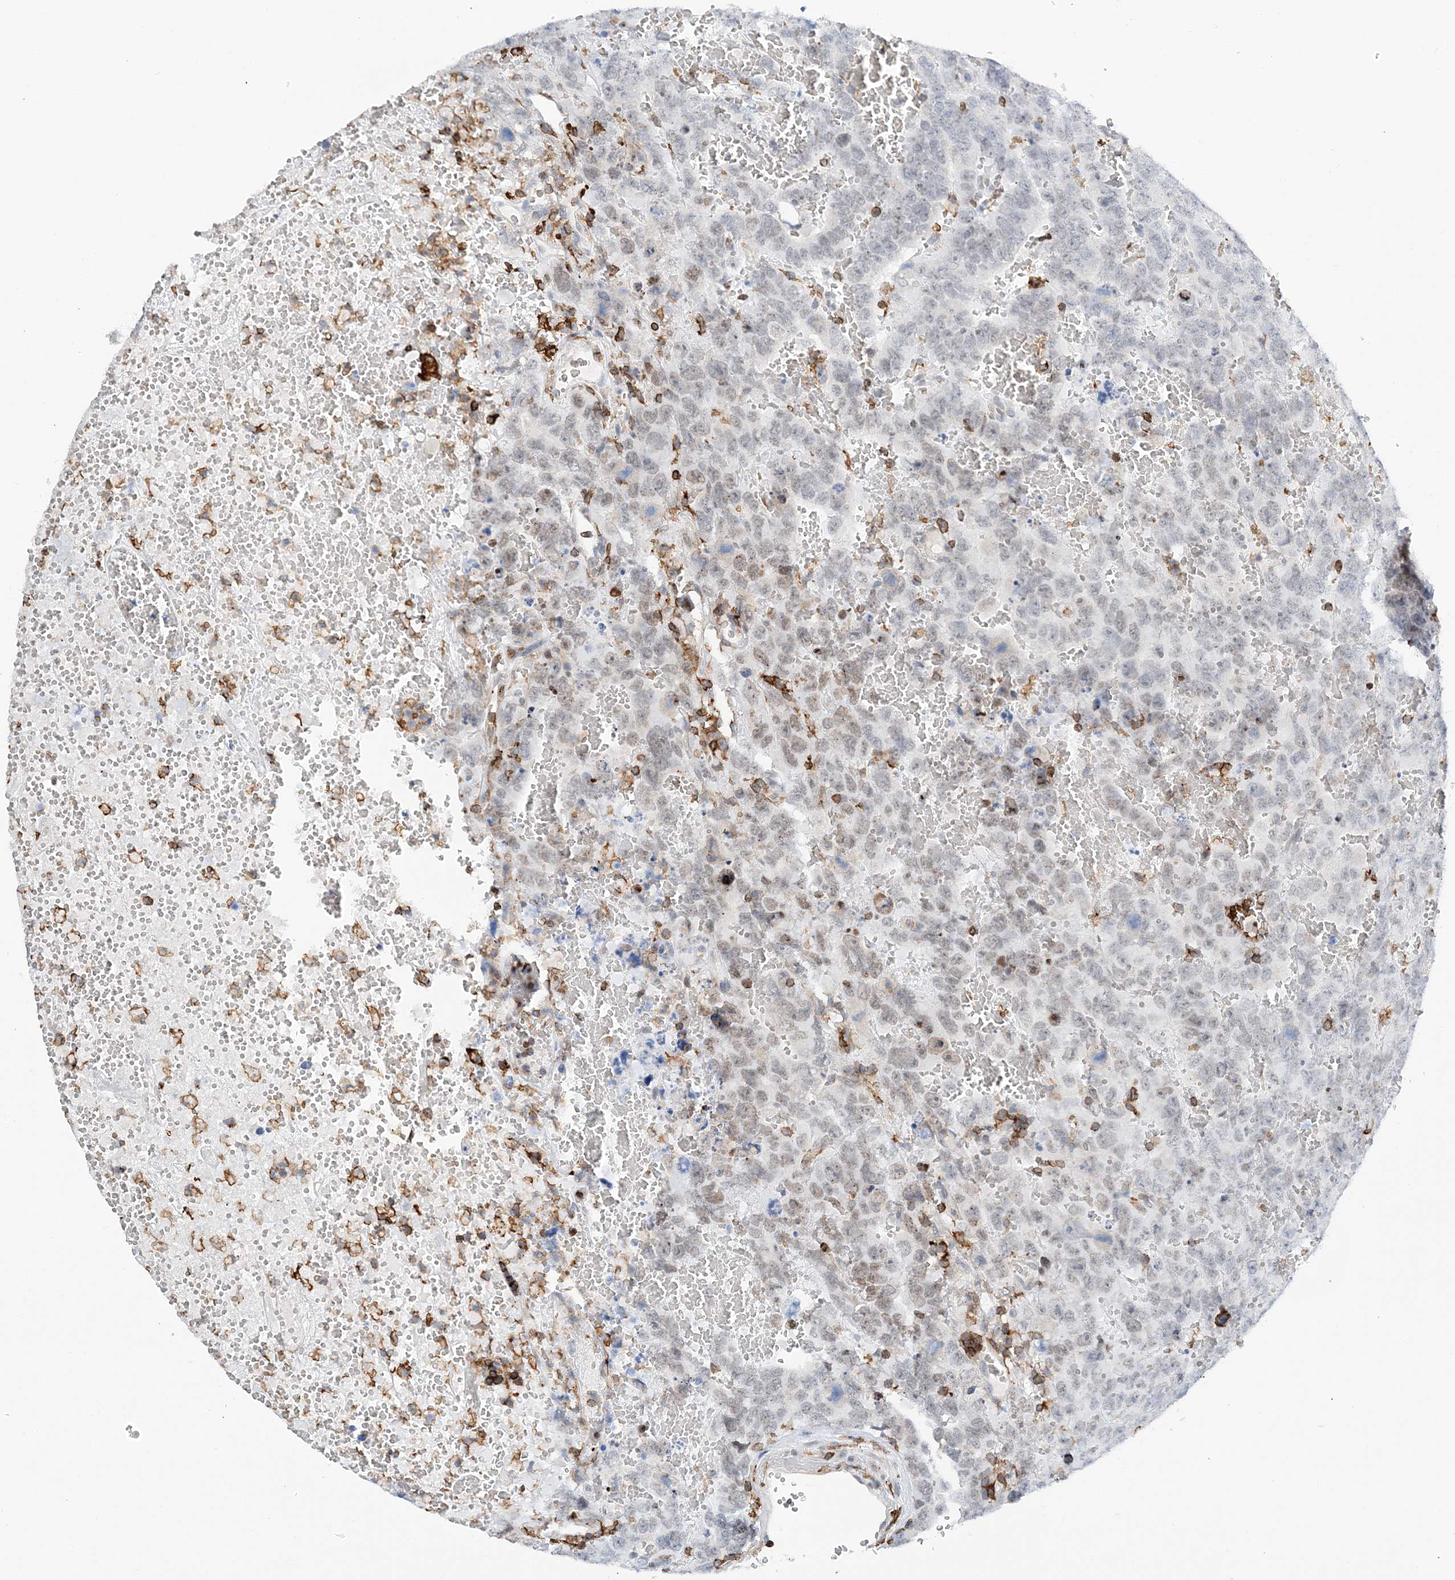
{"staining": {"intensity": "moderate", "quantity": "25%-75%", "location": "nuclear"}, "tissue": "testis cancer", "cell_type": "Tumor cells", "image_type": "cancer", "snomed": [{"axis": "morphology", "description": "Carcinoma, Embryonal, NOS"}, {"axis": "topography", "description": "Testis"}], "caption": "Immunohistochemistry micrograph of testis cancer (embryonal carcinoma) stained for a protein (brown), which demonstrates medium levels of moderate nuclear expression in about 25%-75% of tumor cells.", "gene": "PRMT9", "patient": {"sex": "male", "age": 45}}